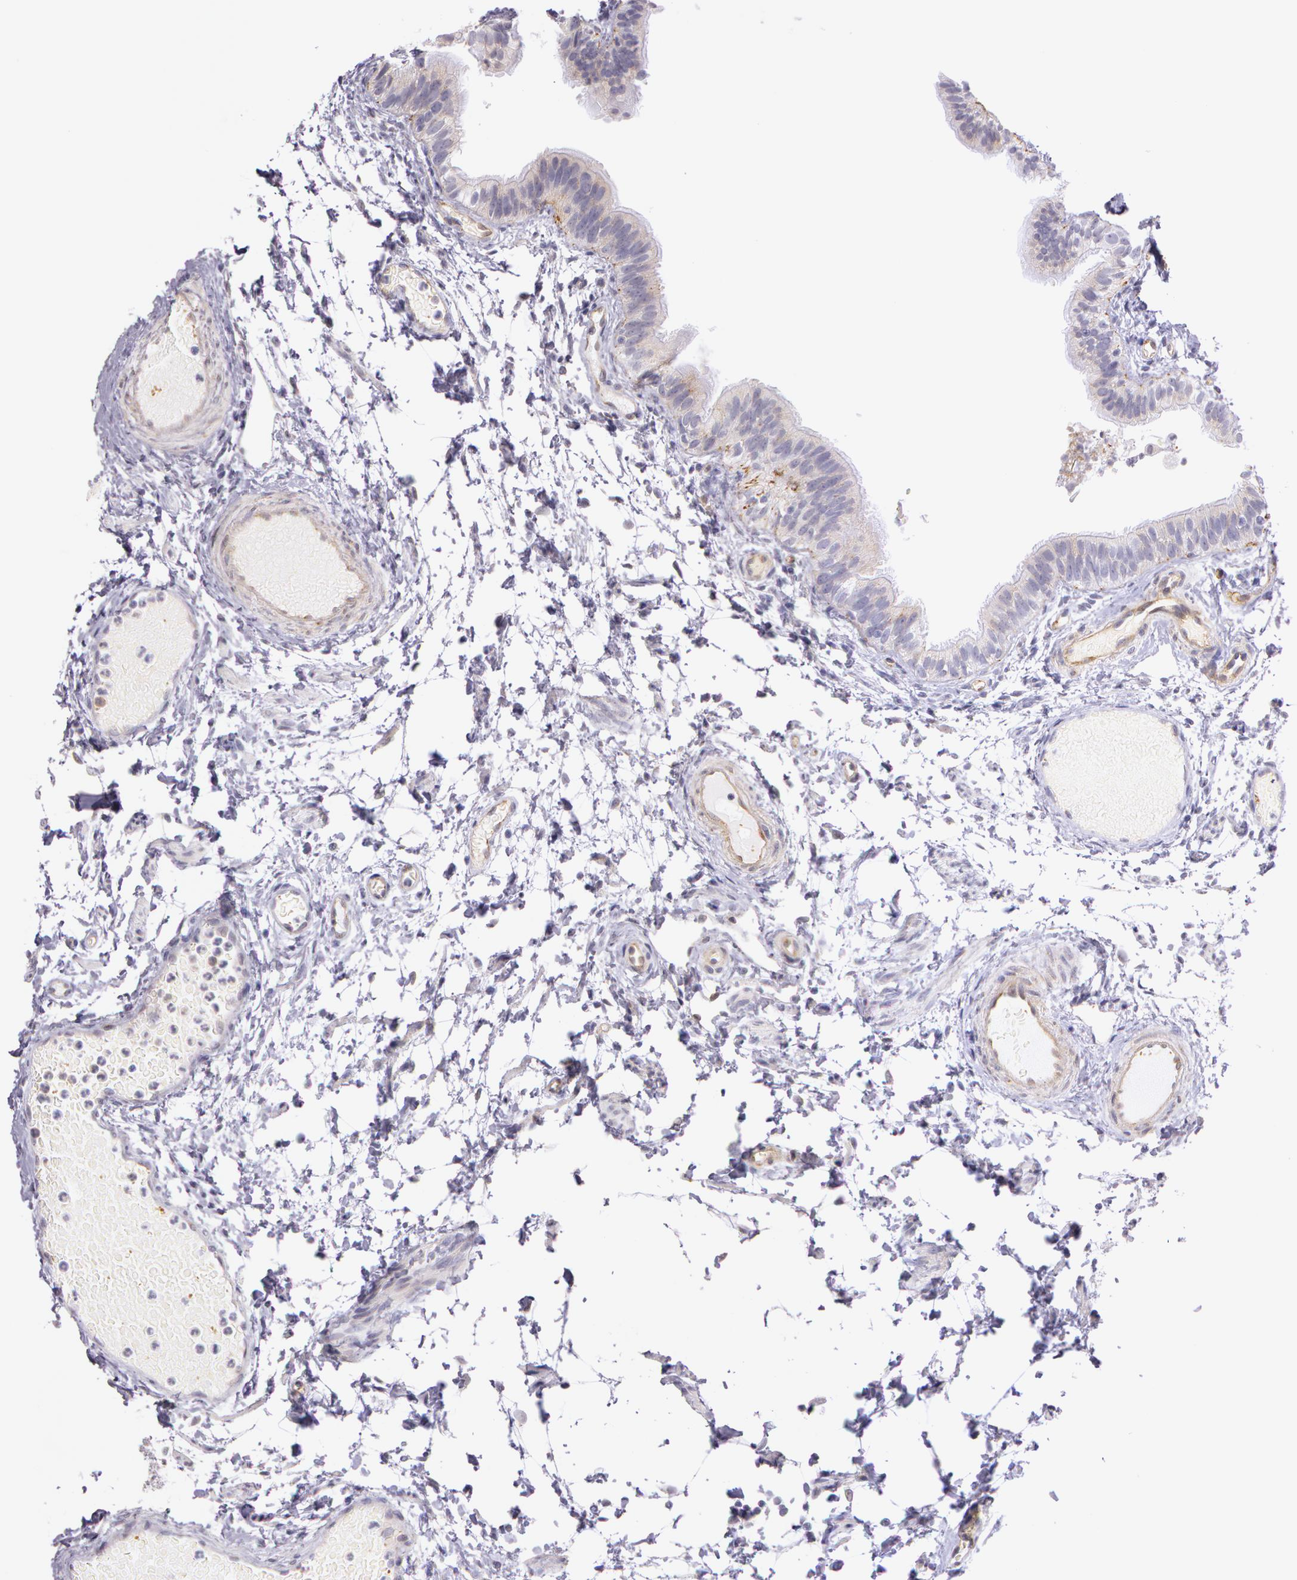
{"staining": {"intensity": "weak", "quantity": ">75%", "location": "cytoplasmic/membranous"}, "tissue": "fallopian tube", "cell_type": "Glandular cells", "image_type": "normal", "snomed": [{"axis": "morphology", "description": "Normal tissue, NOS"}, {"axis": "morphology", "description": "Dermoid, NOS"}, {"axis": "topography", "description": "Fallopian tube"}], "caption": "A brown stain highlights weak cytoplasmic/membranous expression of a protein in glandular cells of unremarkable fallopian tube. (IHC, brightfield microscopy, high magnification).", "gene": "APP", "patient": {"sex": "female", "age": 33}}